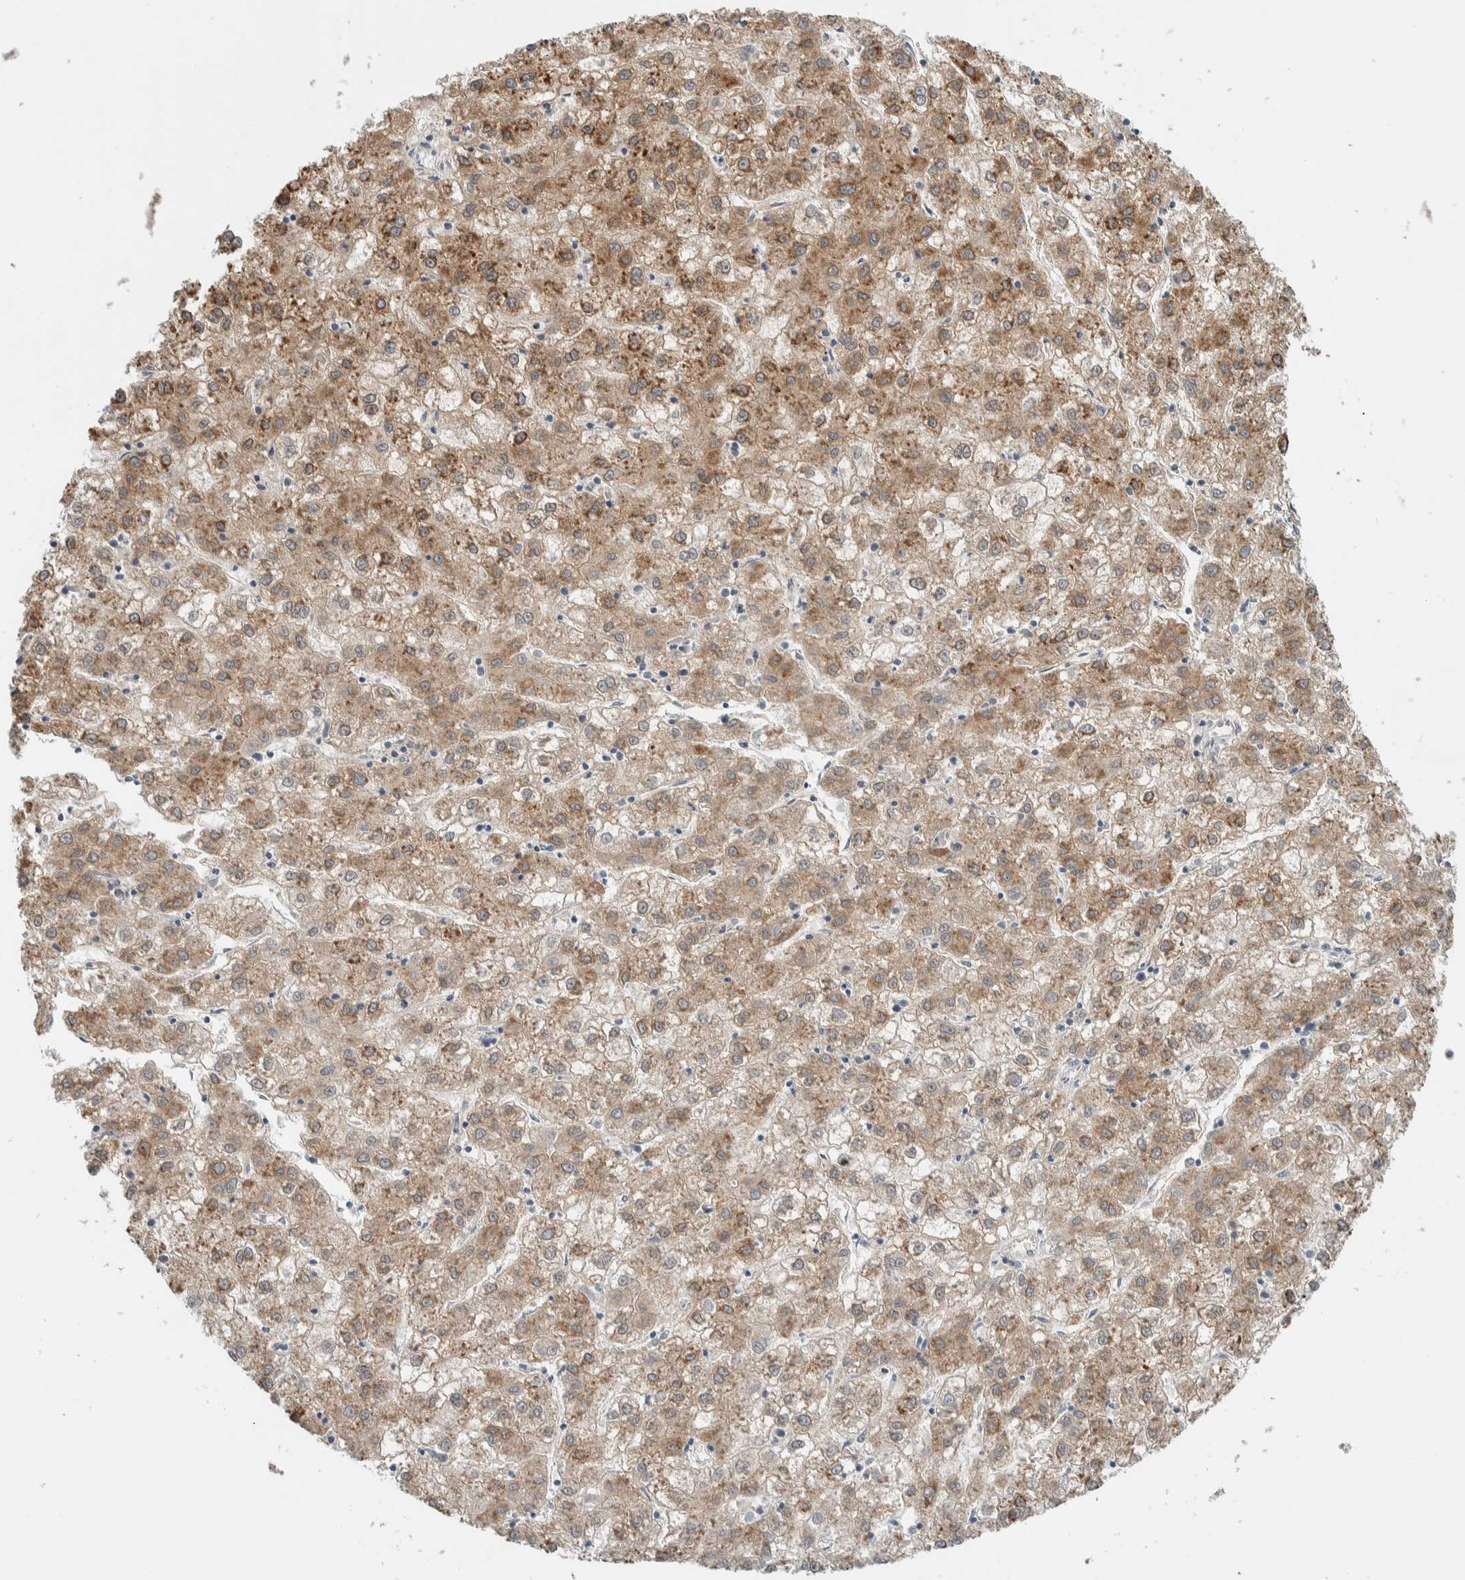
{"staining": {"intensity": "moderate", "quantity": ">75%", "location": "cytoplasmic/membranous"}, "tissue": "liver cancer", "cell_type": "Tumor cells", "image_type": "cancer", "snomed": [{"axis": "morphology", "description": "Carcinoma, Hepatocellular, NOS"}, {"axis": "topography", "description": "Liver"}], "caption": "Immunohistochemical staining of human liver cancer exhibits medium levels of moderate cytoplasmic/membranous positivity in about >75% of tumor cells.", "gene": "TNRC18", "patient": {"sex": "male", "age": 72}}